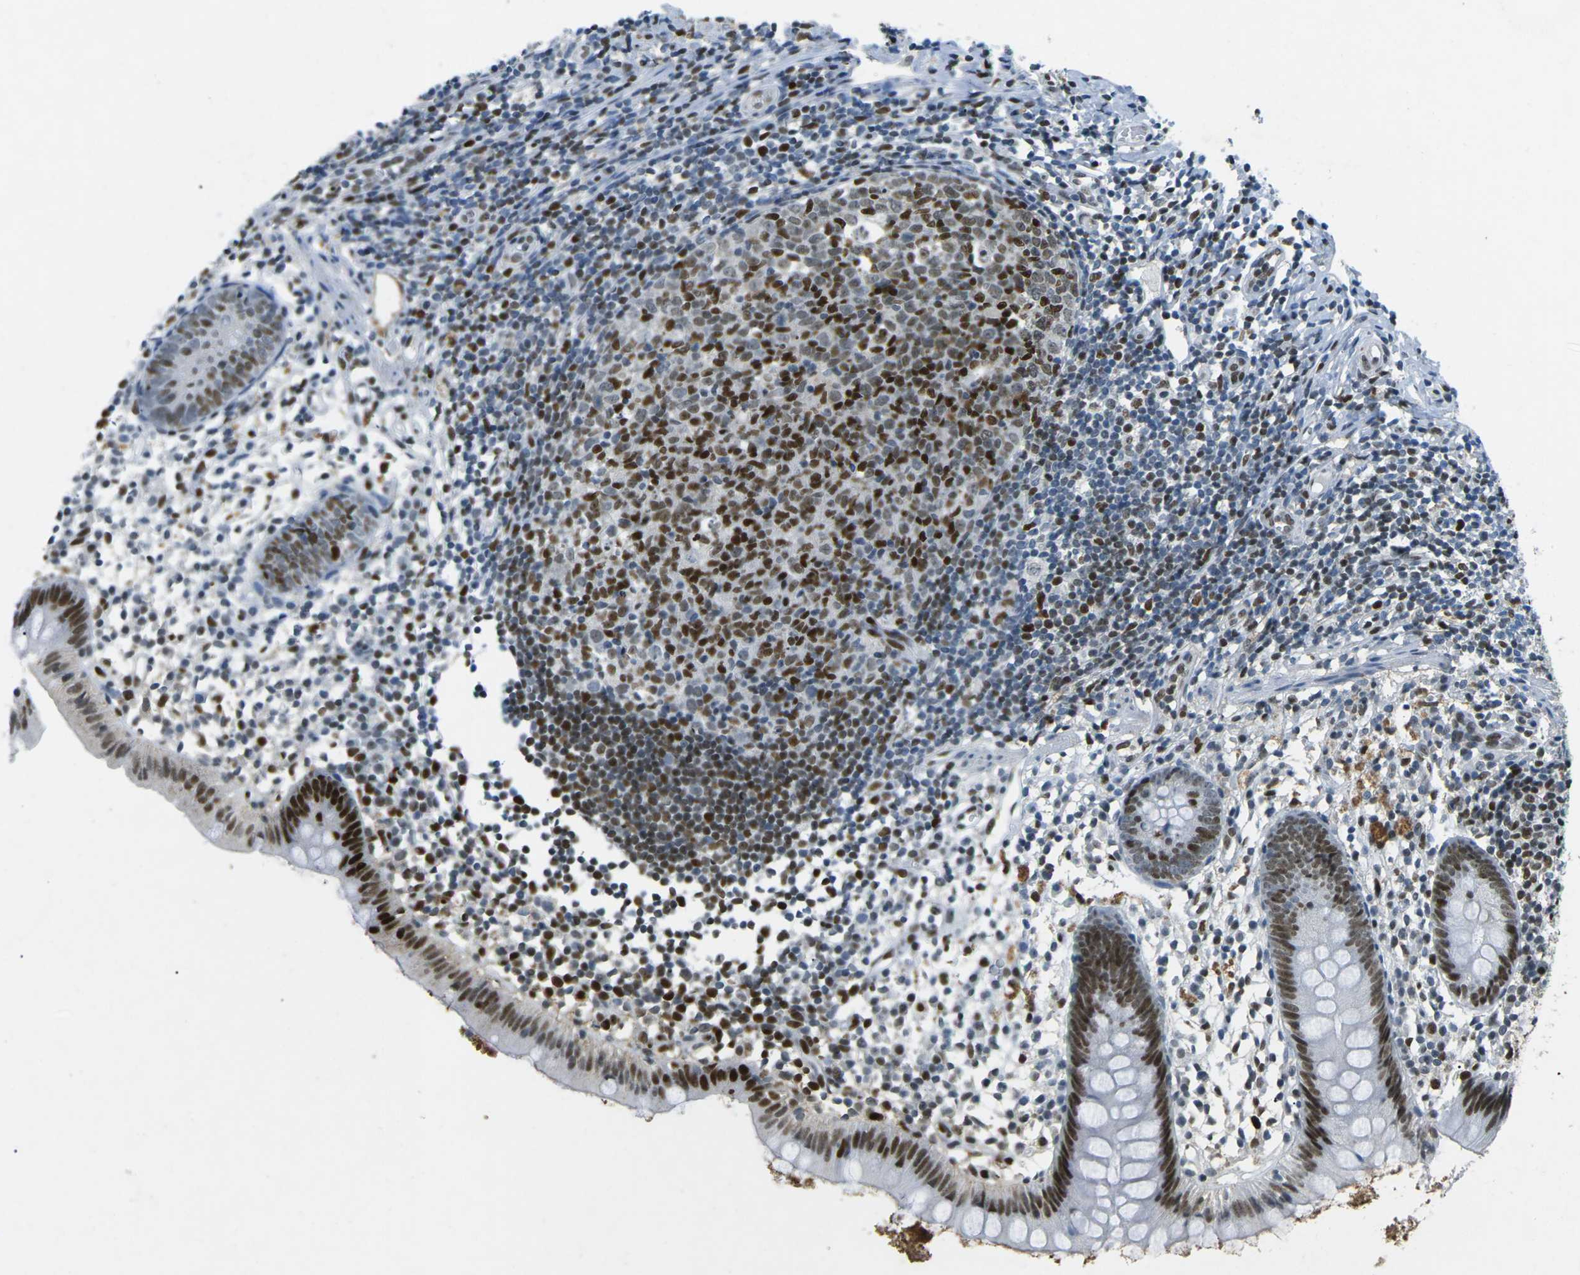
{"staining": {"intensity": "strong", "quantity": ">75%", "location": "nuclear"}, "tissue": "appendix", "cell_type": "Glandular cells", "image_type": "normal", "snomed": [{"axis": "morphology", "description": "Normal tissue, NOS"}, {"axis": "topography", "description": "Appendix"}], "caption": "Brown immunohistochemical staining in unremarkable human appendix reveals strong nuclear positivity in approximately >75% of glandular cells. The staining was performed using DAB (3,3'-diaminobenzidine), with brown indicating positive protein expression. Nuclei are stained blue with hematoxylin.", "gene": "RB1", "patient": {"sex": "female", "age": 20}}